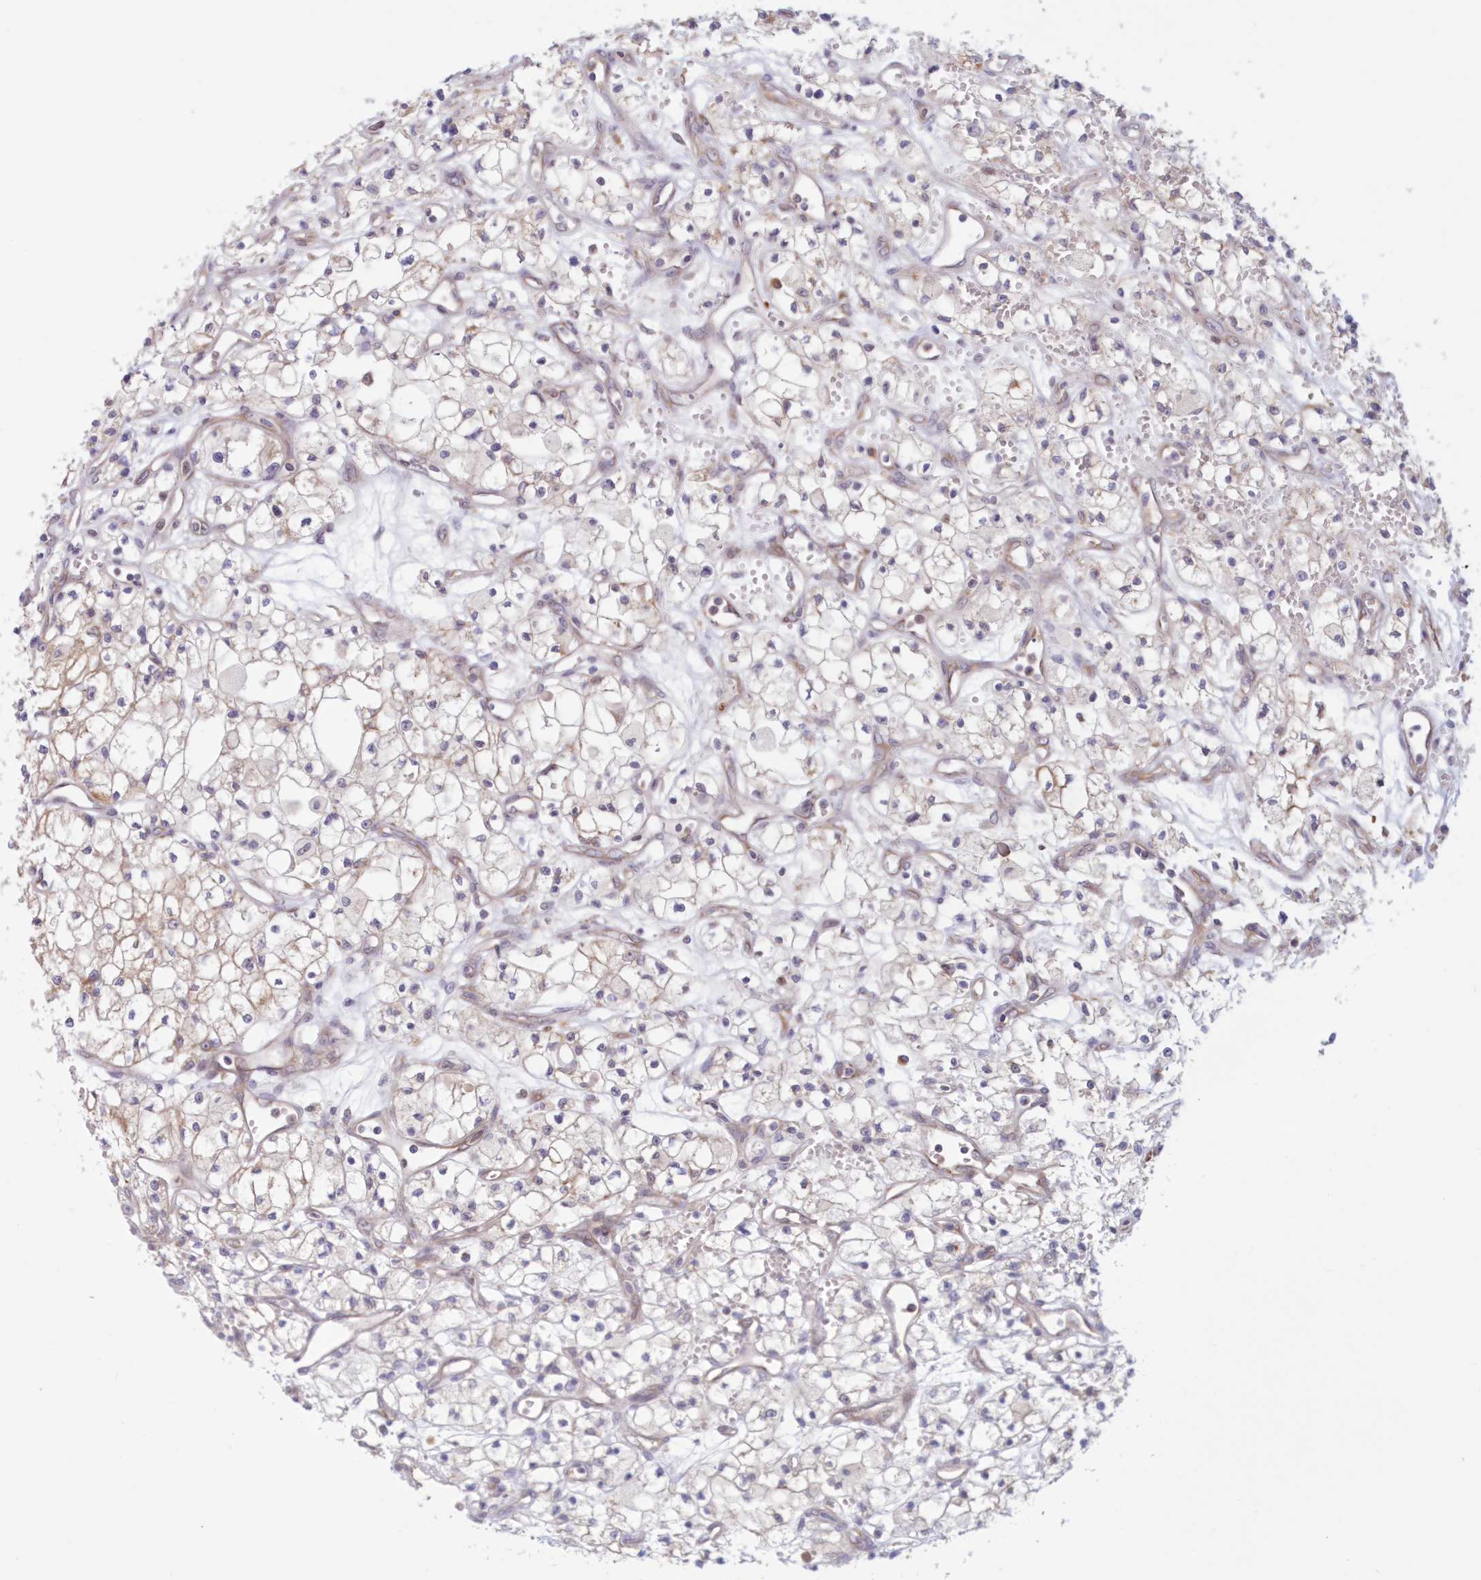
{"staining": {"intensity": "weak", "quantity": "<25%", "location": "cytoplasmic/membranous"}, "tissue": "renal cancer", "cell_type": "Tumor cells", "image_type": "cancer", "snomed": [{"axis": "morphology", "description": "Adenocarcinoma, NOS"}, {"axis": "topography", "description": "Kidney"}], "caption": "DAB immunohistochemical staining of renal adenocarcinoma demonstrates no significant expression in tumor cells.", "gene": "PCYOX1L", "patient": {"sex": "male", "age": 59}}